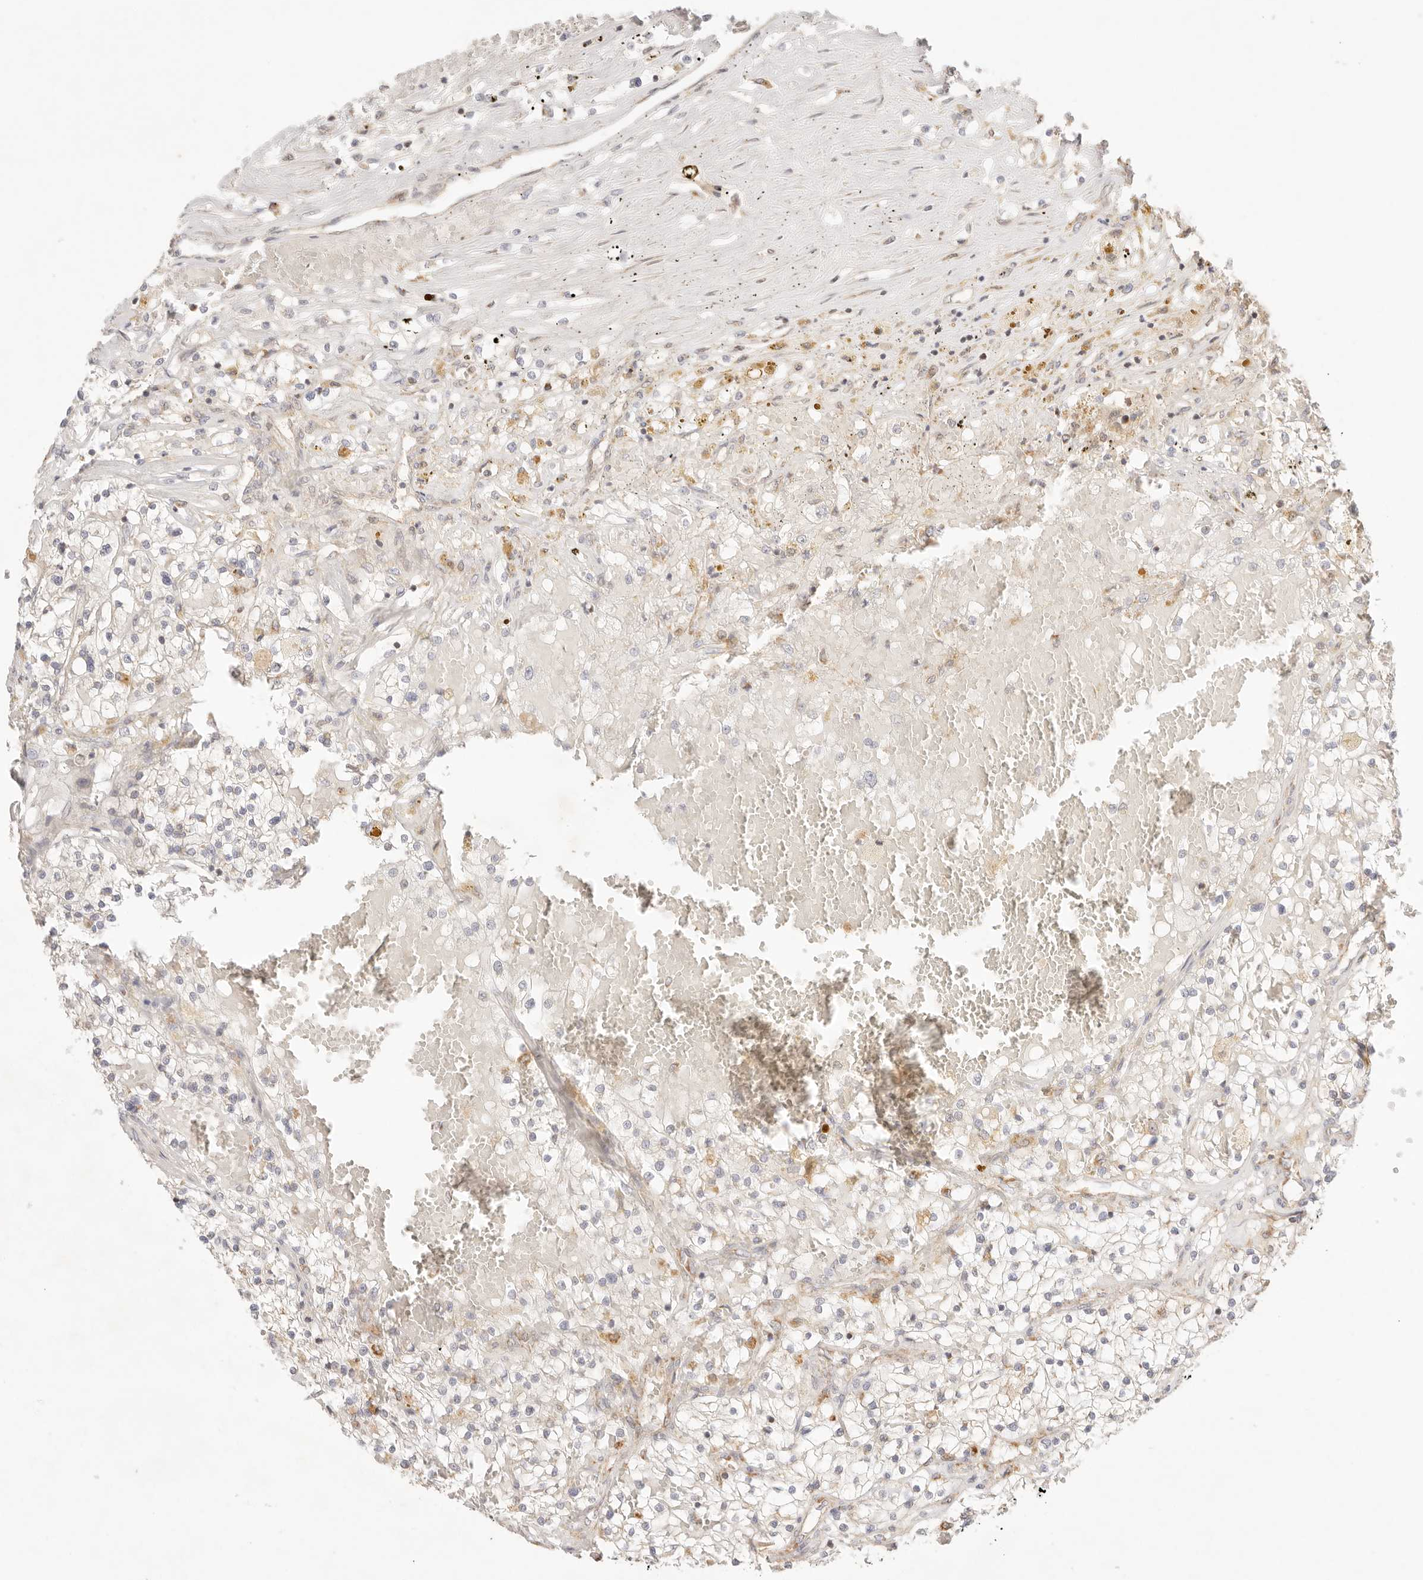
{"staining": {"intensity": "negative", "quantity": "none", "location": "none"}, "tissue": "renal cancer", "cell_type": "Tumor cells", "image_type": "cancer", "snomed": [{"axis": "morphology", "description": "Normal tissue, NOS"}, {"axis": "morphology", "description": "Adenocarcinoma, NOS"}, {"axis": "topography", "description": "Kidney"}], "caption": "Tumor cells show no significant protein positivity in renal cancer (adenocarcinoma).", "gene": "COA6", "patient": {"sex": "male", "age": 68}}